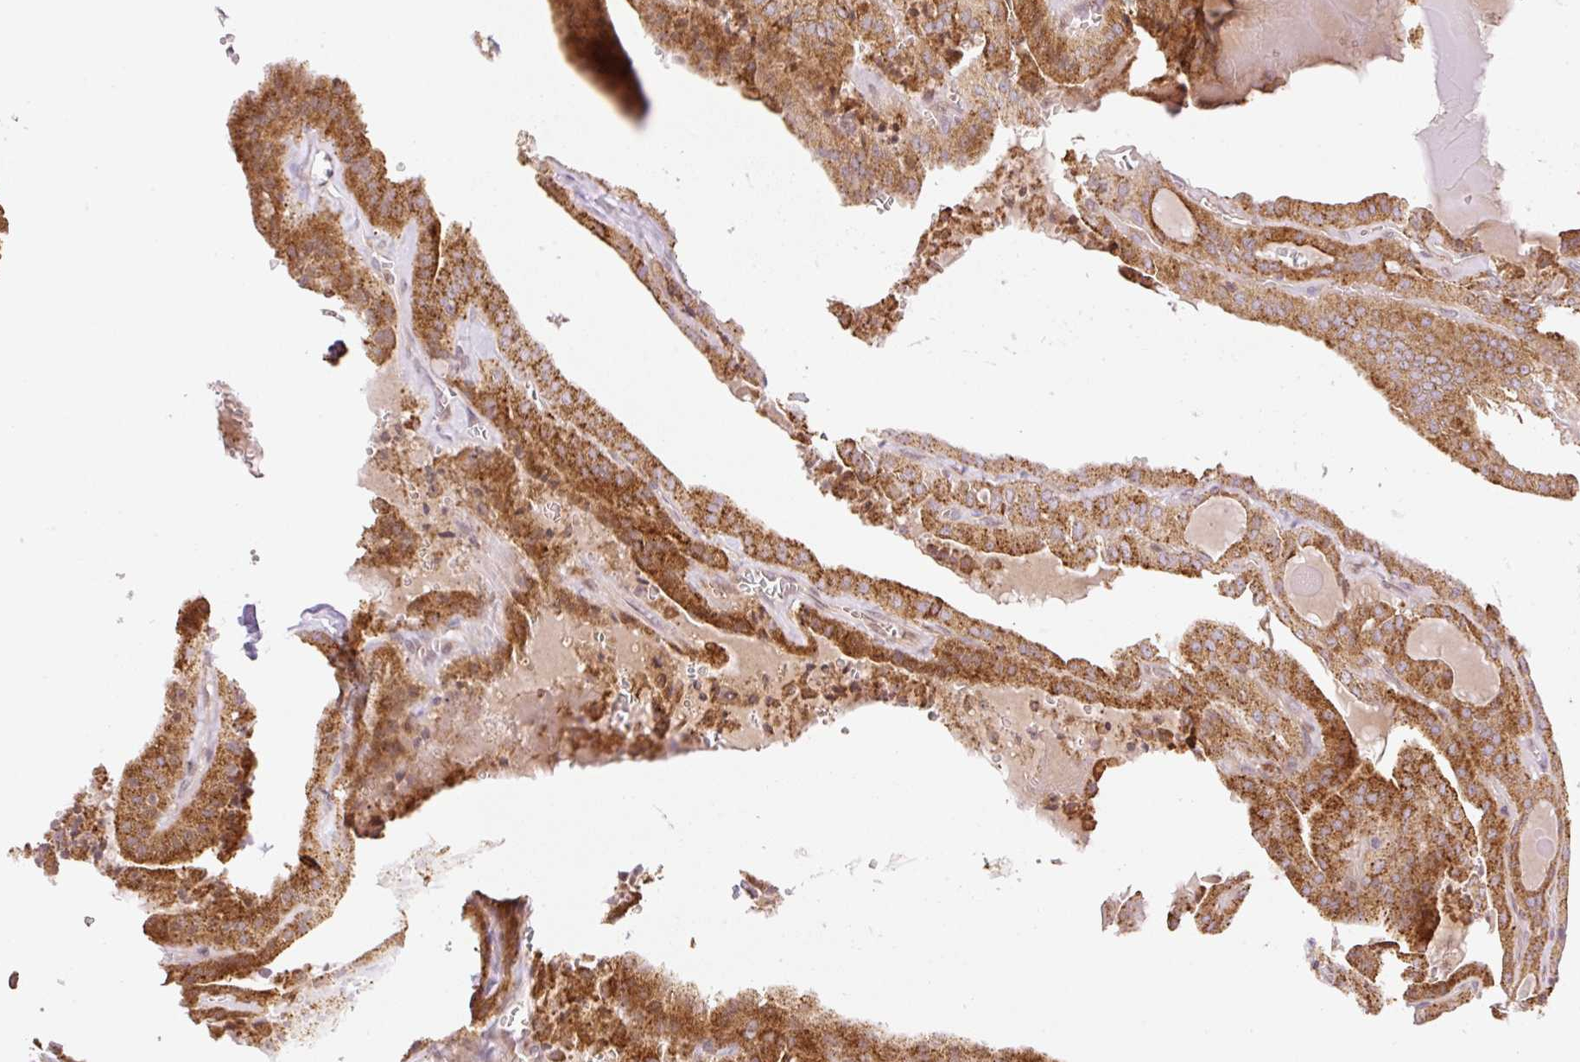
{"staining": {"intensity": "strong", "quantity": ">75%", "location": "cytoplasmic/membranous"}, "tissue": "thyroid cancer", "cell_type": "Tumor cells", "image_type": "cancer", "snomed": [{"axis": "morphology", "description": "Papillary adenocarcinoma, NOS"}, {"axis": "topography", "description": "Thyroid gland"}], "caption": "Protein staining of thyroid cancer (papillary adenocarcinoma) tissue demonstrates strong cytoplasmic/membranous staining in approximately >75% of tumor cells.", "gene": "ZNF394", "patient": {"sex": "male", "age": 52}}